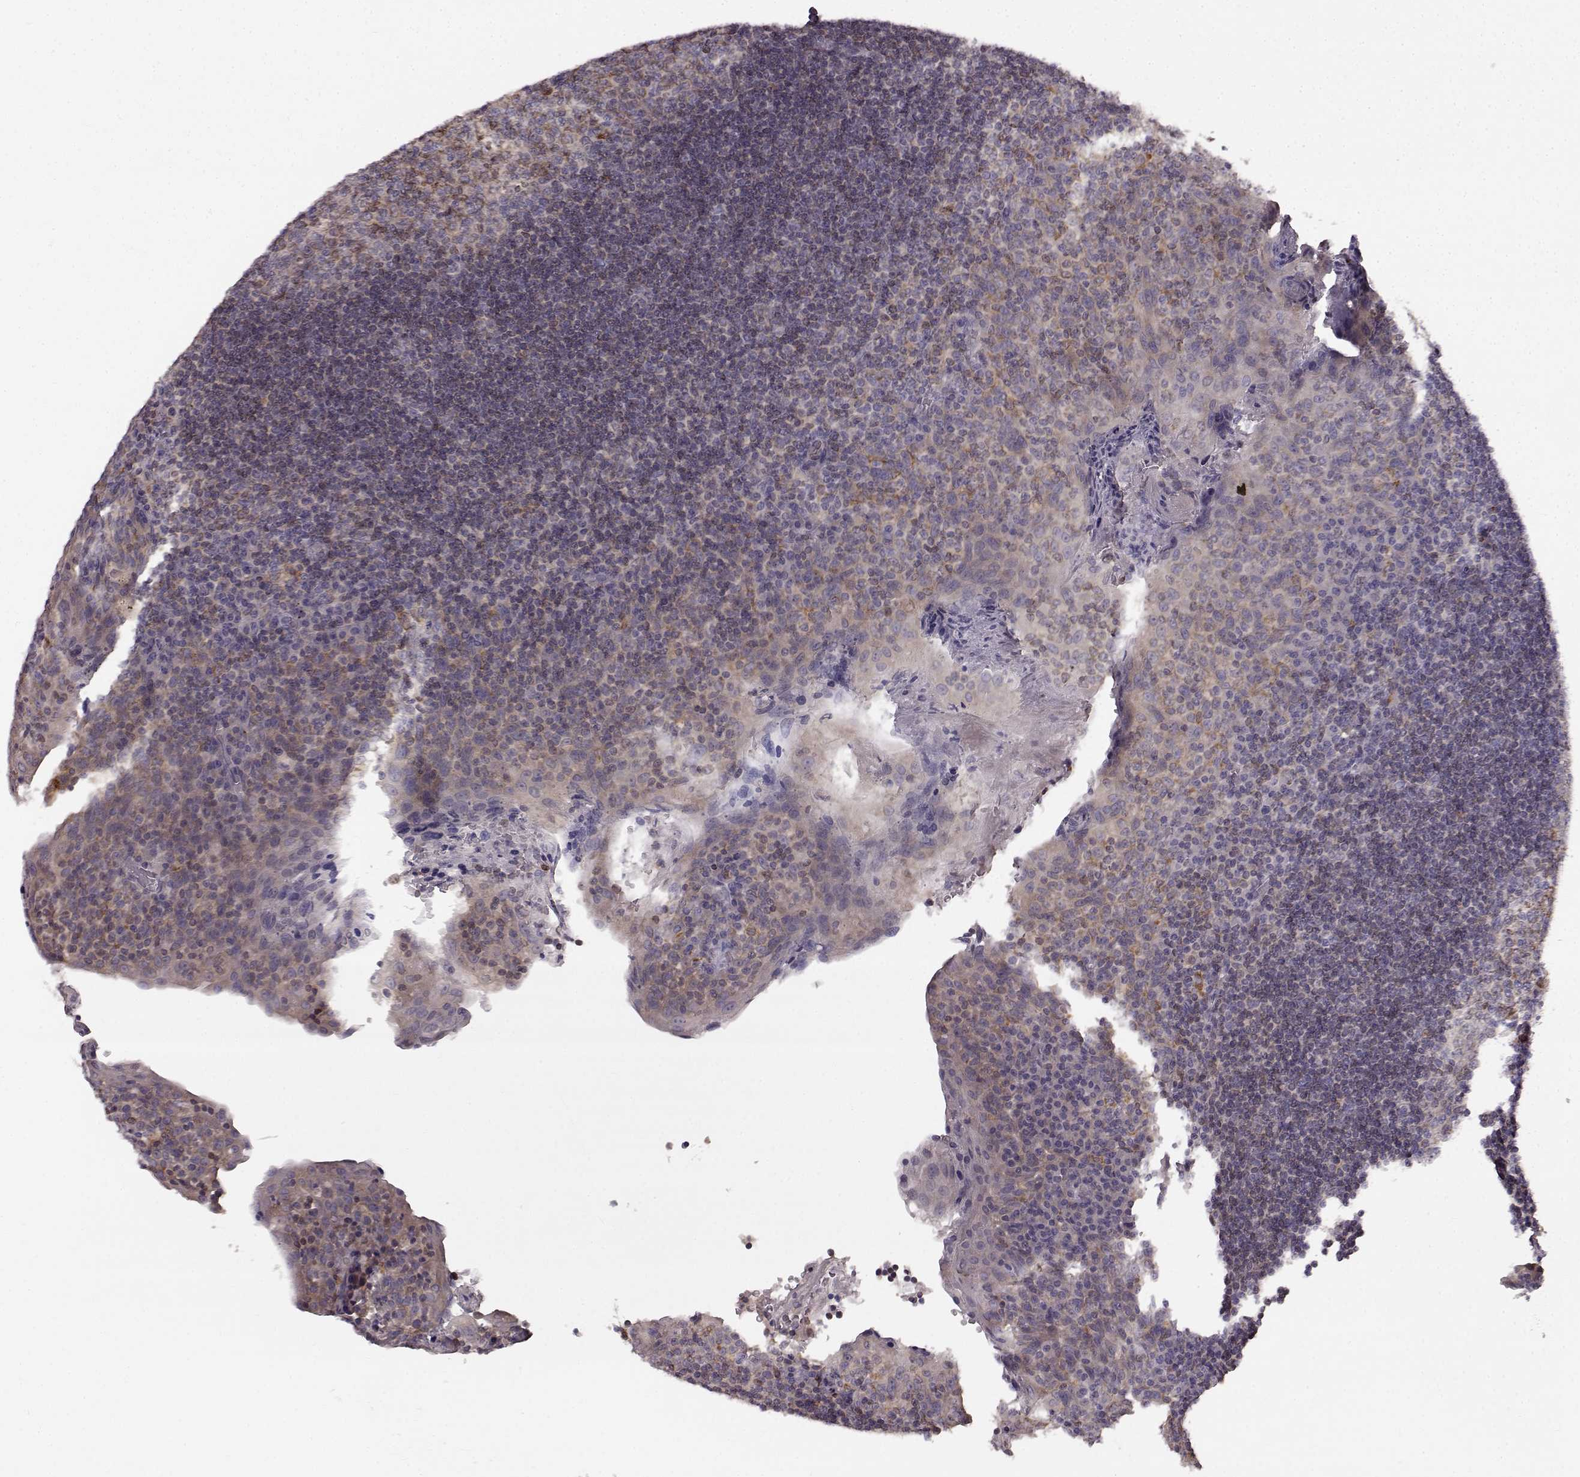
{"staining": {"intensity": "moderate", "quantity": "25%-75%", "location": "cytoplasmic/membranous"}, "tissue": "tonsil", "cell_type": "Germinal center cells", "image_type": "normal", "snomed": [{"axis": "morphology", "description": "Normal tissue, NOS"}, {"axis": "topography", "description": "Tonsil"}], "caption": "Moderate cytoplasmic/membranous positivity for a protein is present in approximately 25%-75% of germinal center cells of benign tonsil using immunohistochemistry (IHC).", "gene": "SPAG17", "patient": {"sex": "male", "age": 17}}